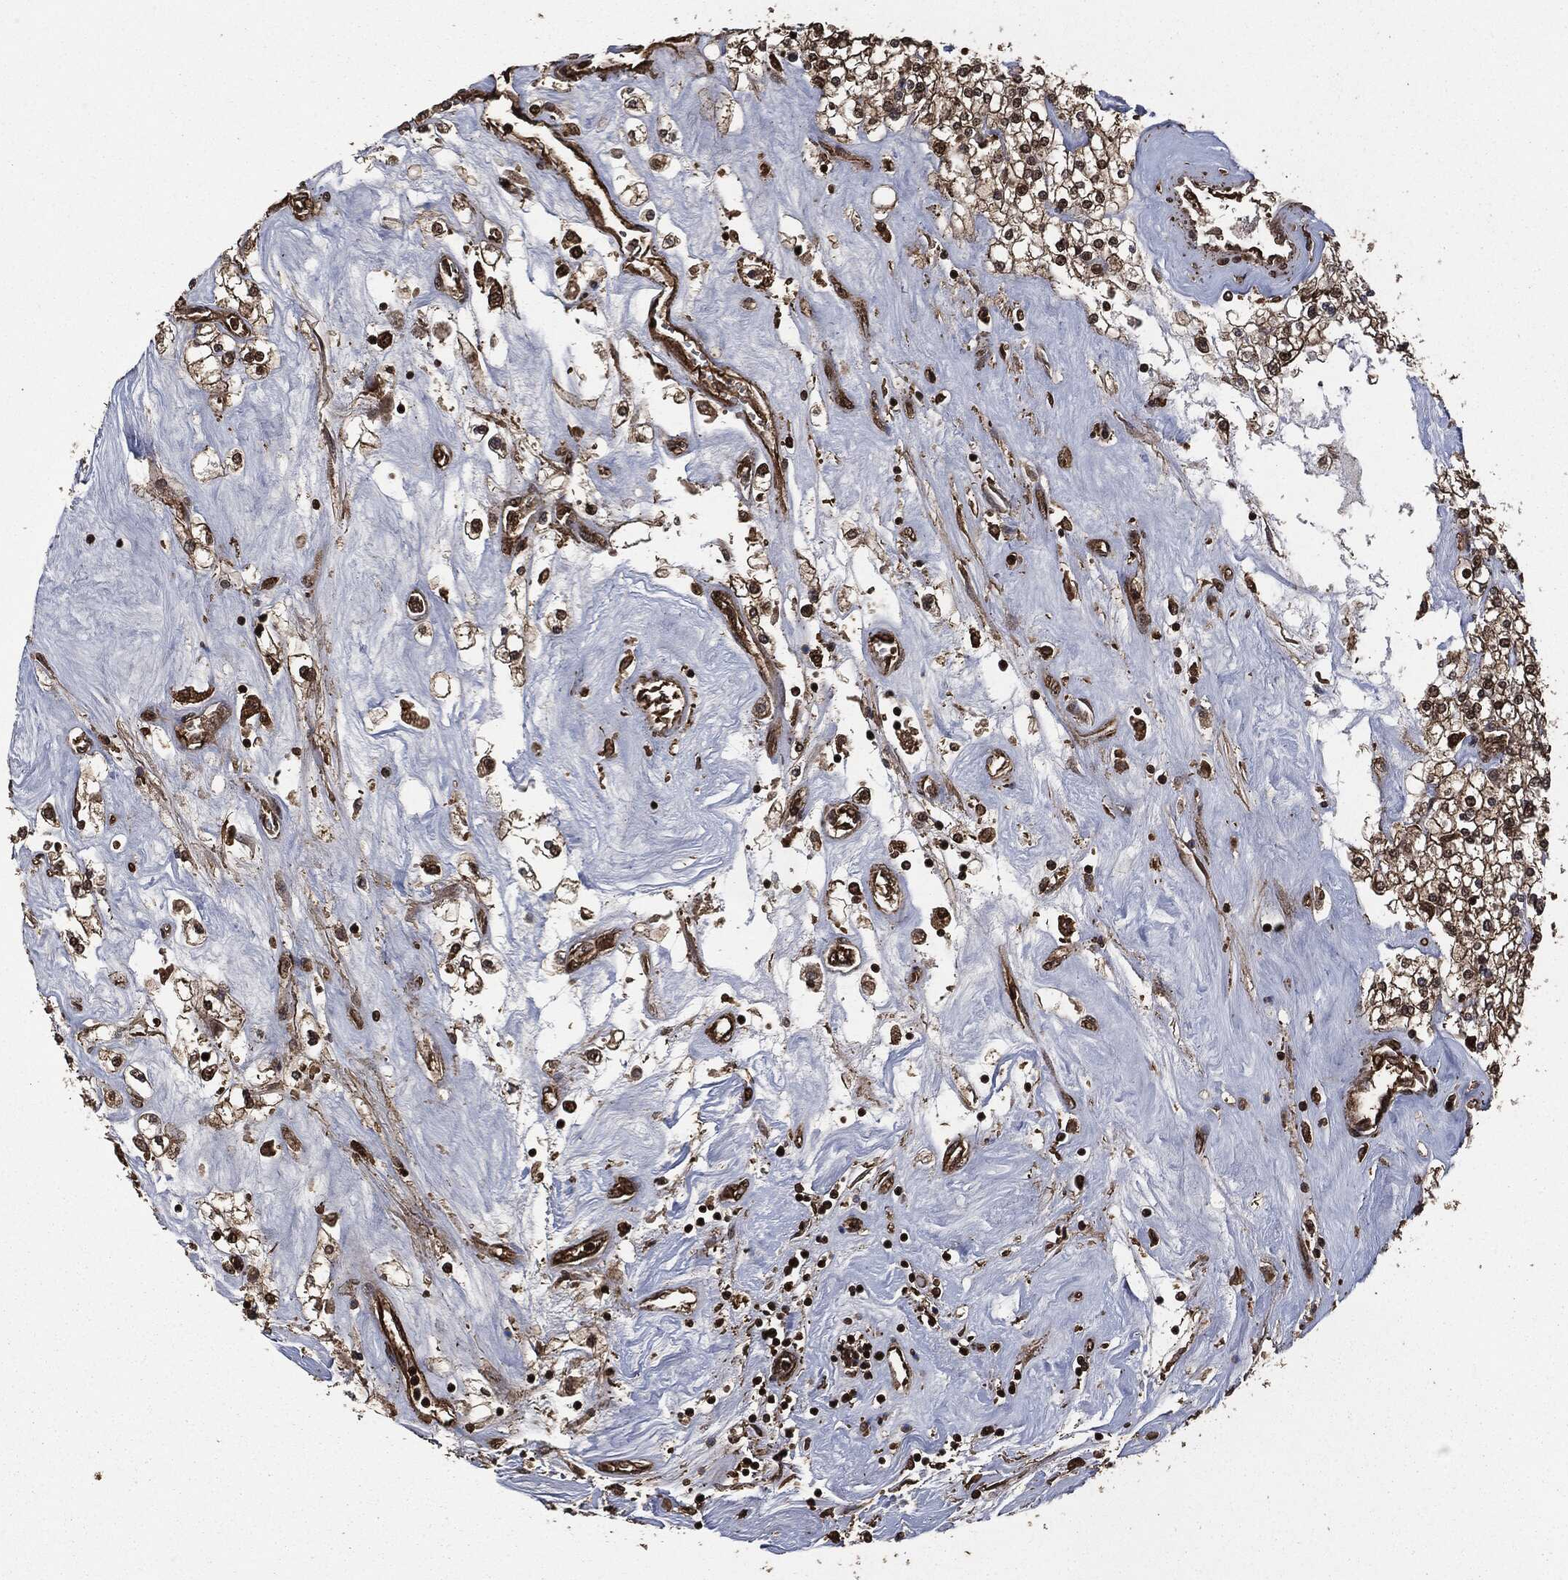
{"staining": {"intensity": "strong", "quantity": ">75%", "location": "cytoplasmic/membranous"}, "tissue": "renal cancer", "cell_type": "Tumor cells", "image_type": "cancer", "snomed": [{"axis": "morphology", "description": "Adenocarcinoma, NOS"}, {"axis": "topography", "description": "Kidney"}], "caption": "The immunohistochemical stain shows strong cytoplasmic/membranous expression in tumor cells of renal adenocarcinoma tissue.", "gene": "HRAS", "patient": {"sex": "male", "age": 80}}